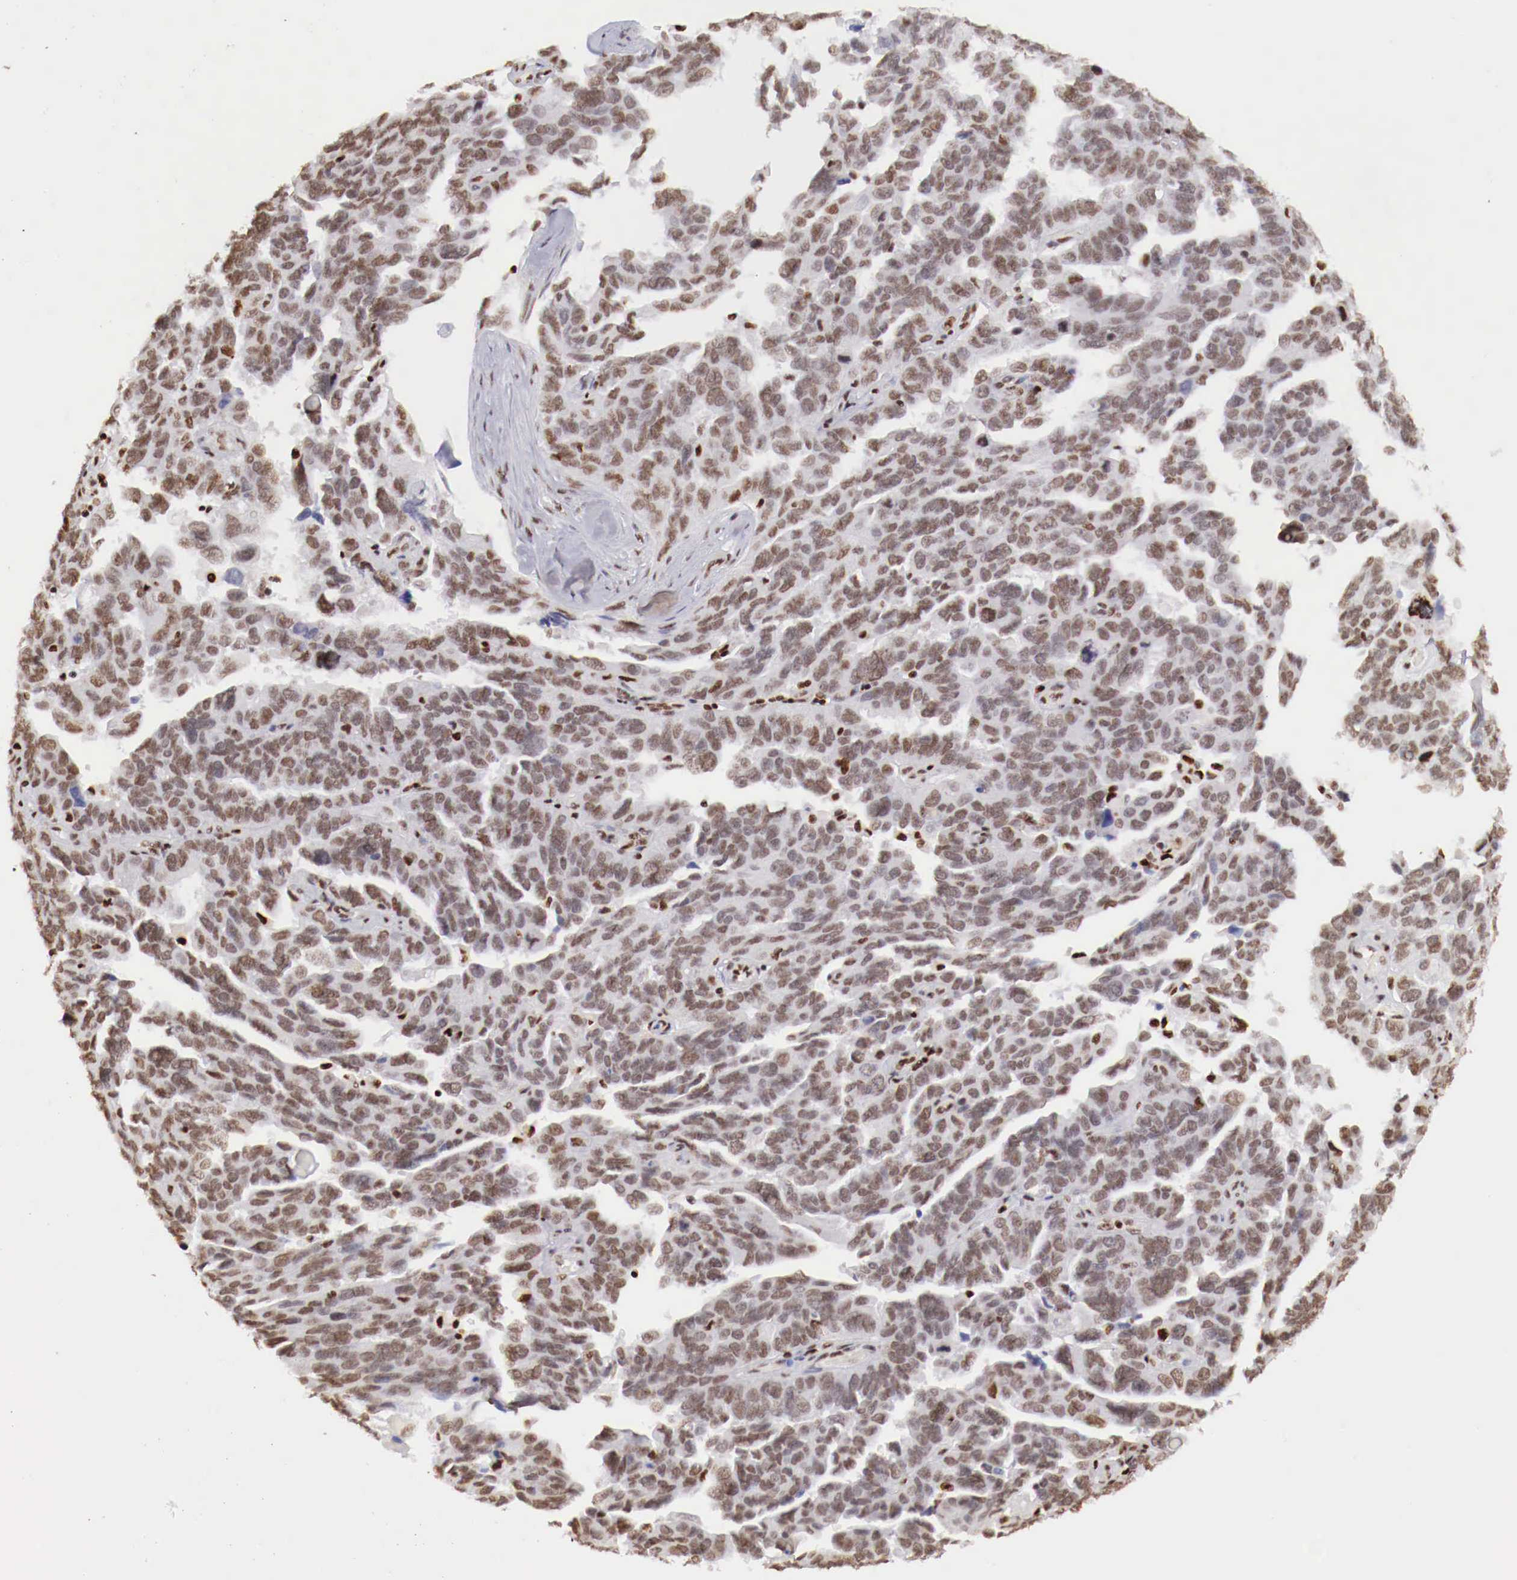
{"staining": {"intensity": "moderate", "quantity": ">75%", "location": "nuclear"}, "tissue": "ovarian cancer", "cell_type": "Tumor cells", "image_type": "cancer", "snomed": [{"axis": "morphology", "description": "Cystadenocarcinoma, serous, NOS"}, {"axis": "topography", "description": "Ovary"}], "caption": "Moderate nuclear protein expression is identified in about >75% of tumor cells in ovarian cancer. Using DAB (3,3'-diaminobenzidine) (brown) and hematoxylin (blue) stains, captured at high magnification using brightfield microscopy.", "gene": "MAX", "patient": {"sex": "female", "age": 64}}